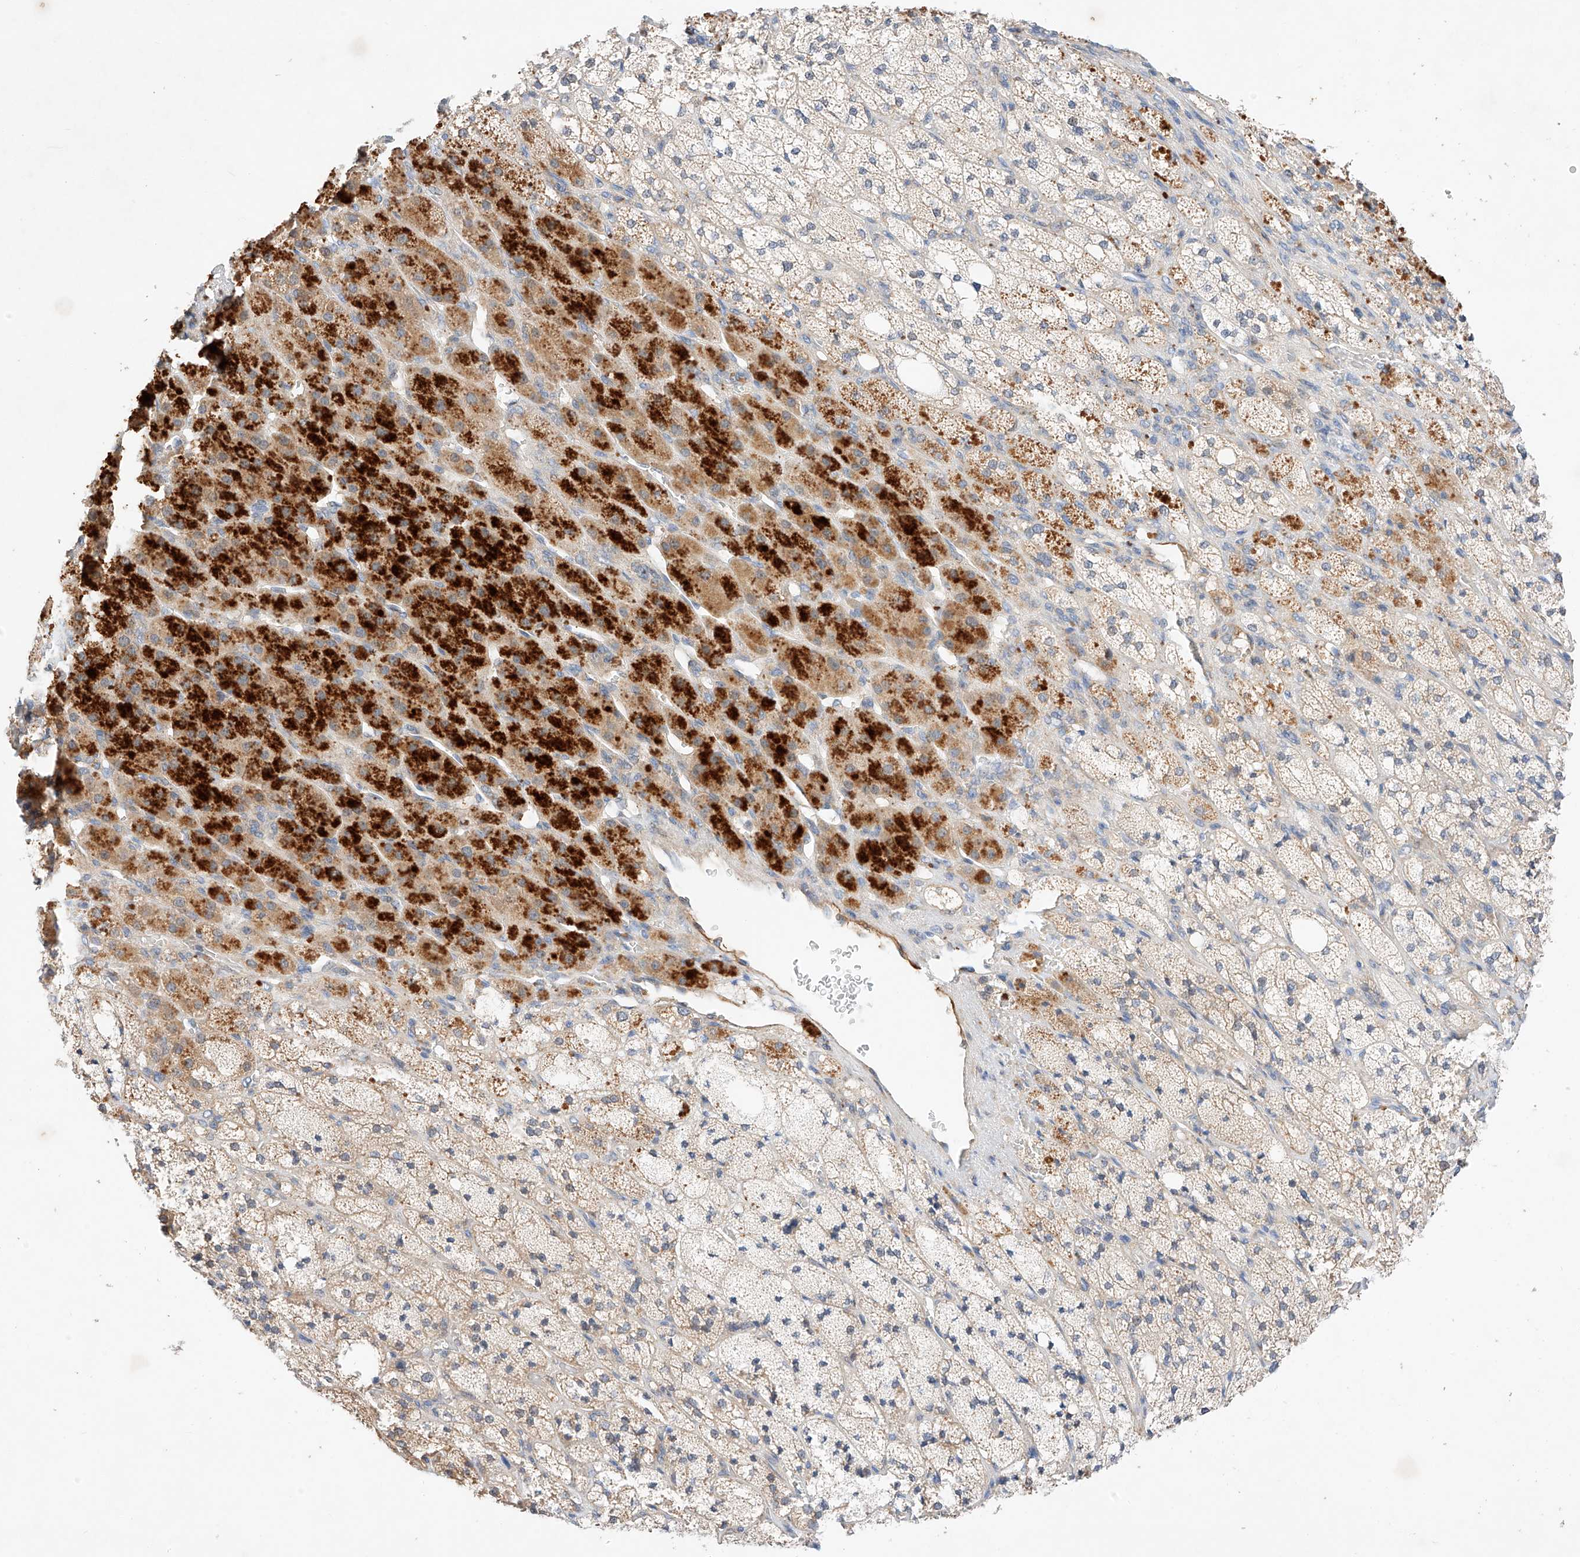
{"staining": {"intensity": "strong", "quantity": "<25%", "location": "cytoplasmic/membranous"}, "tissue": "adrenal gland", "cell_type": "Glandular cells", "image_type": "normal", "snomed": [{"axis": "morphology", "description": "Normal tissue, NOS"}, {"axis": "topography", "description": "Adrenal gland"}], "caption": "Immunohistochemistry (IHC) of benign human adrenal gland reveals medium levels of strong cytoplasmic/membranous staining in approximately <25% of glandular cells. (brown staining indicates protein expression, while blue staining denotes nuclei).", "gene": "C6orf118", "patient": {"sex": "male", "age": 61}}